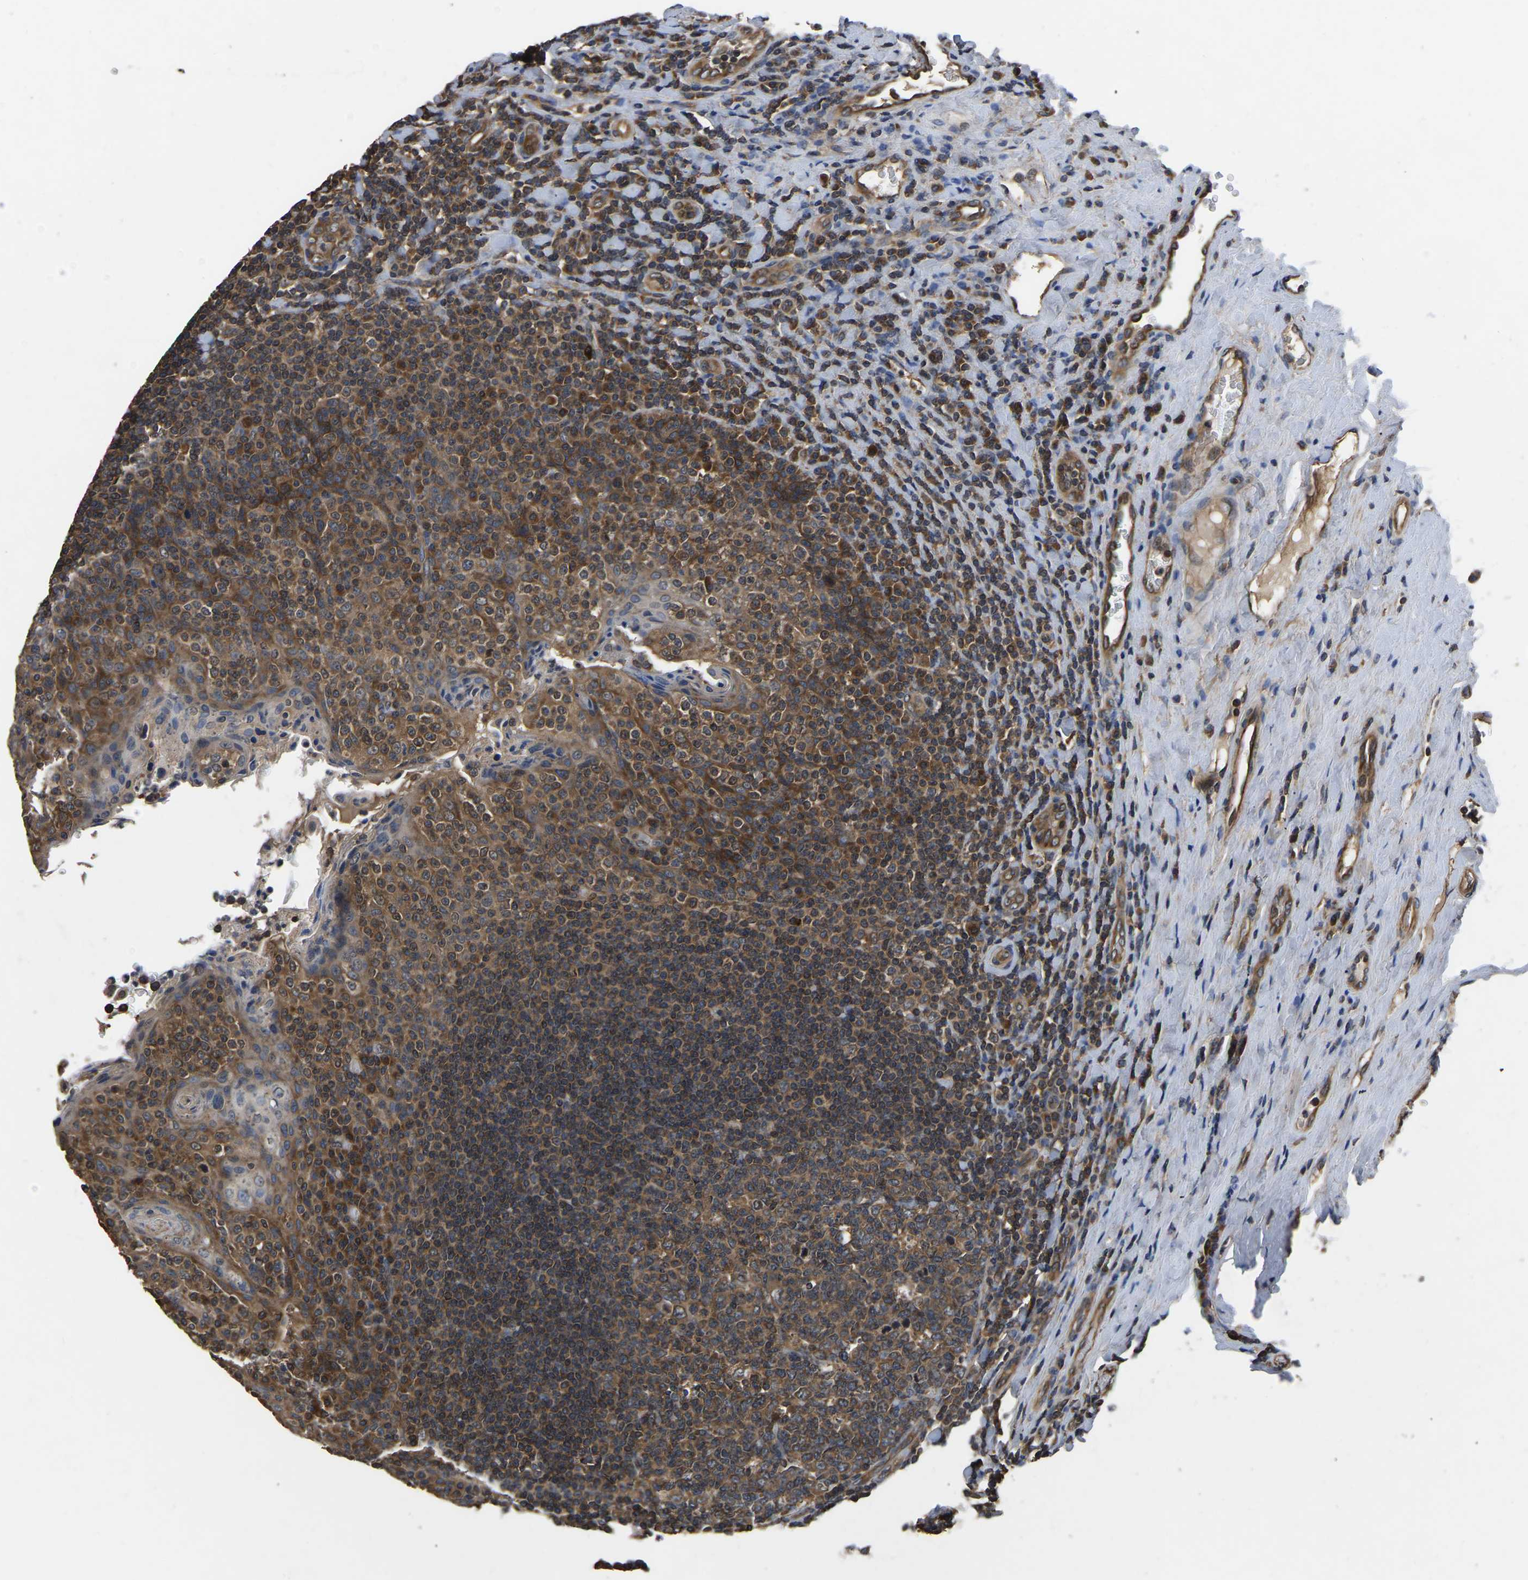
{"staining": {"intensity": "moderate", "quantity": ">75%", "location": "cytoplasmic/membranous"}, "tissue": "tonsil", "cell_type": "Germinal center cells", "image_type": "normal", "snomed": [{"axis": "morphology", "description": "Normal tissue, NOS"}, {"axis": "topography", "description": "Tonsil"}], "caption": "This image displays immunohistochemistry (IHC) staining of normal tonsil, with medium moderate cytoplasmic/membranous expression in about >75% of germinal center cells.", "gene": "CRYZL1", "patient": {"sex": "male", "age": 17}}